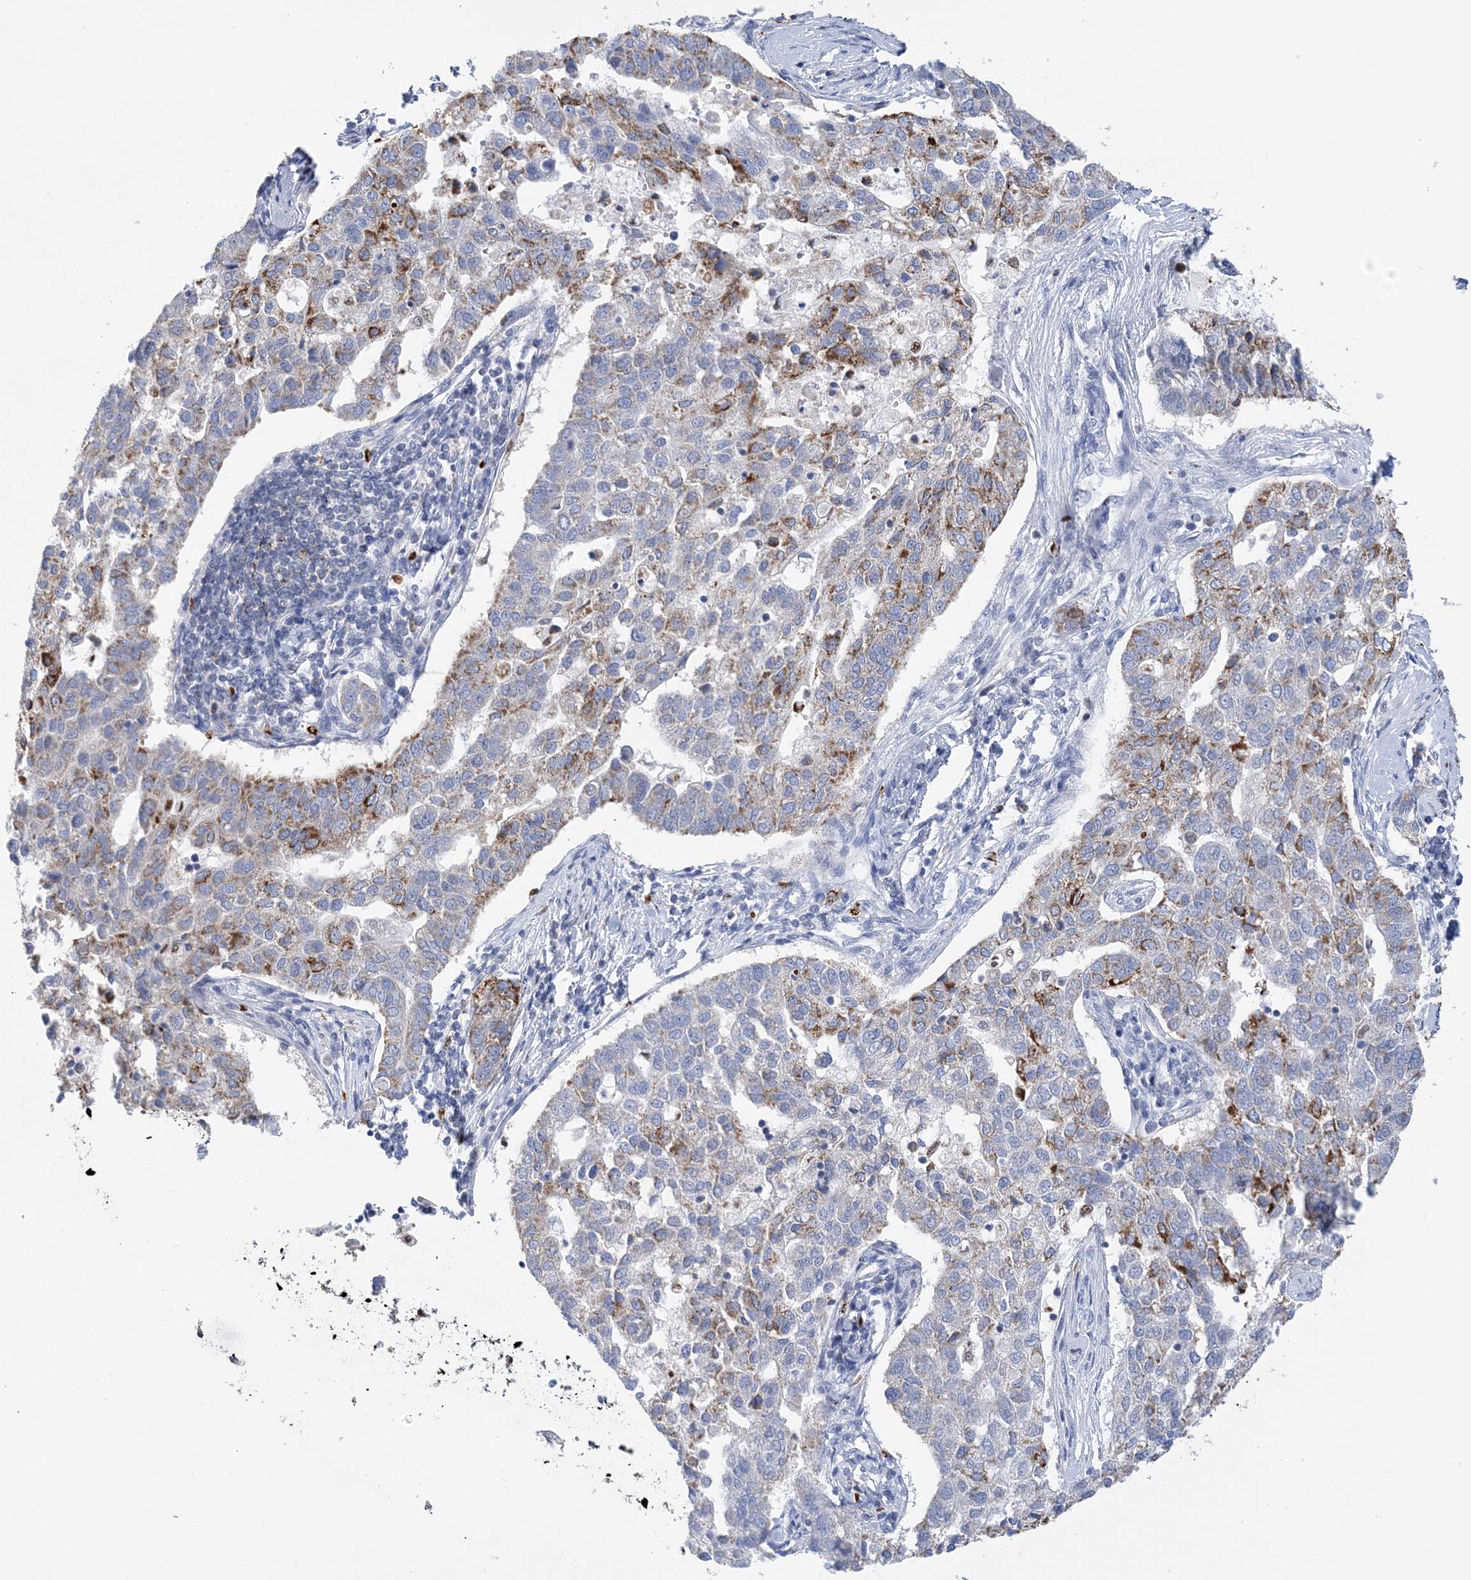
{"staining": {"intensity": "moderate", "quantity": "<25%", "location": "cytoplasmic/membranous"}, "tissue": "pancreatic cancer", "cell_type": "Tumor cells", "image_type": "cancer", "snomed": [{"axis": "morphology", "description": "Adenocarcinoma, NOS"}, {"axis": "topography", "description": "Pancreas"}], "caption": "Protein staining reveals moderate cytoplasmic/membranous expression in about <25% of tumor cells in adenocarcinoma (pancreatic).", "gene": "NIT2", "patient": {"sex": "female", "age": 61}}